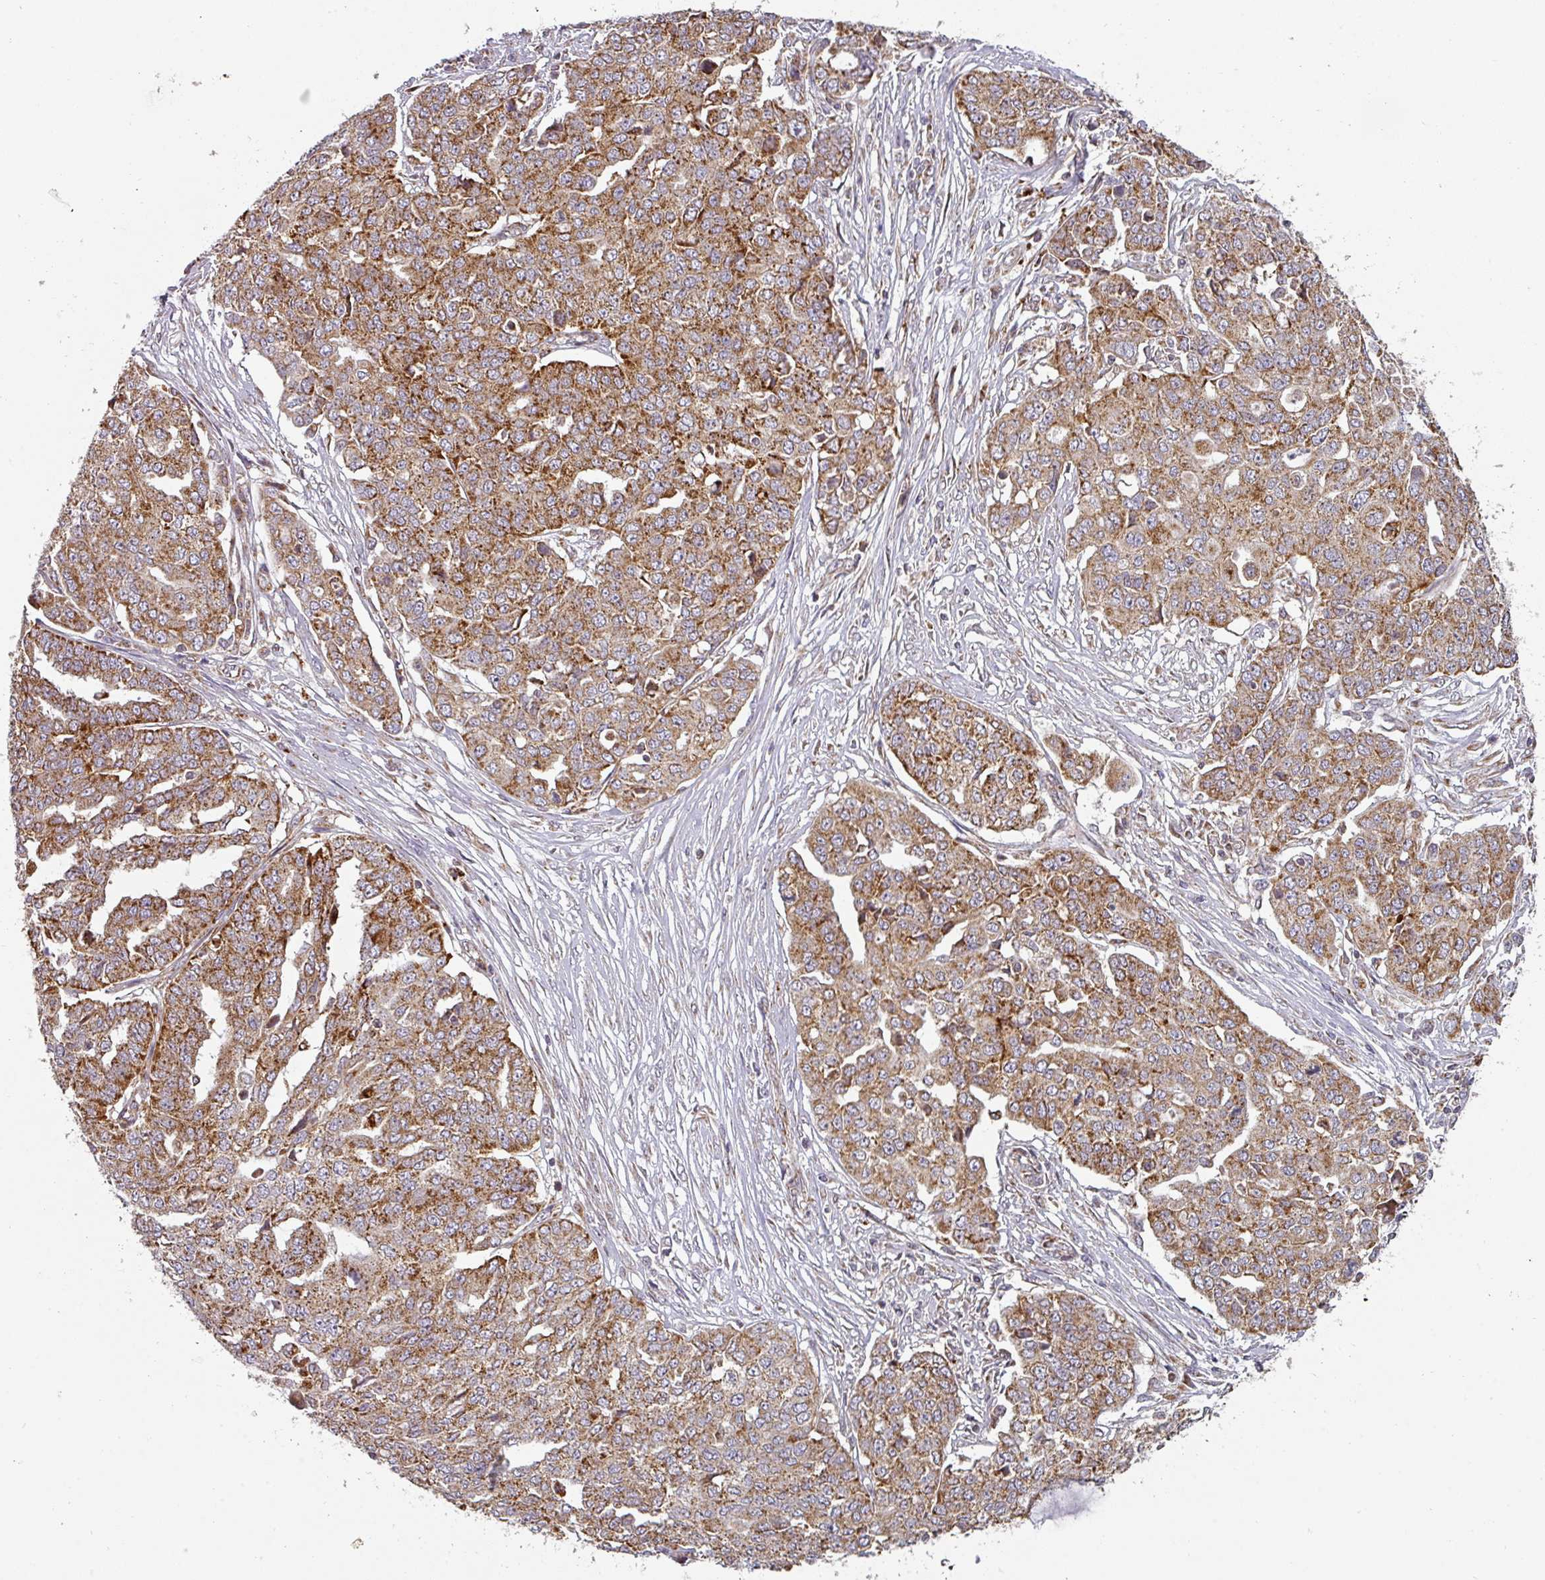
{"staining": {"intensity": "strong", "quantity": ">75%", "location": "cytoplasmic/membranous"}, "tissue": "ovarian cancer", "cell_type": "Tumor cells", "image_type": "cancer", "snomed": [{"axis": "morphology", "description": "Cystadenocarcinoma, serous, NOS"}, {"axis": "topography", "description": "Soft tissue"}, {"axis": "topography", "description": "Ovary"}], "caption": "Immunohistochemical staining of human ovarian serous cystadenocarcinoma exhibits high levels of strong cytoplasmic/membranous expression in about >75% of tumor cells.", "gene": "MRPS16", "patient": {"sex": "female", "age": 57}}